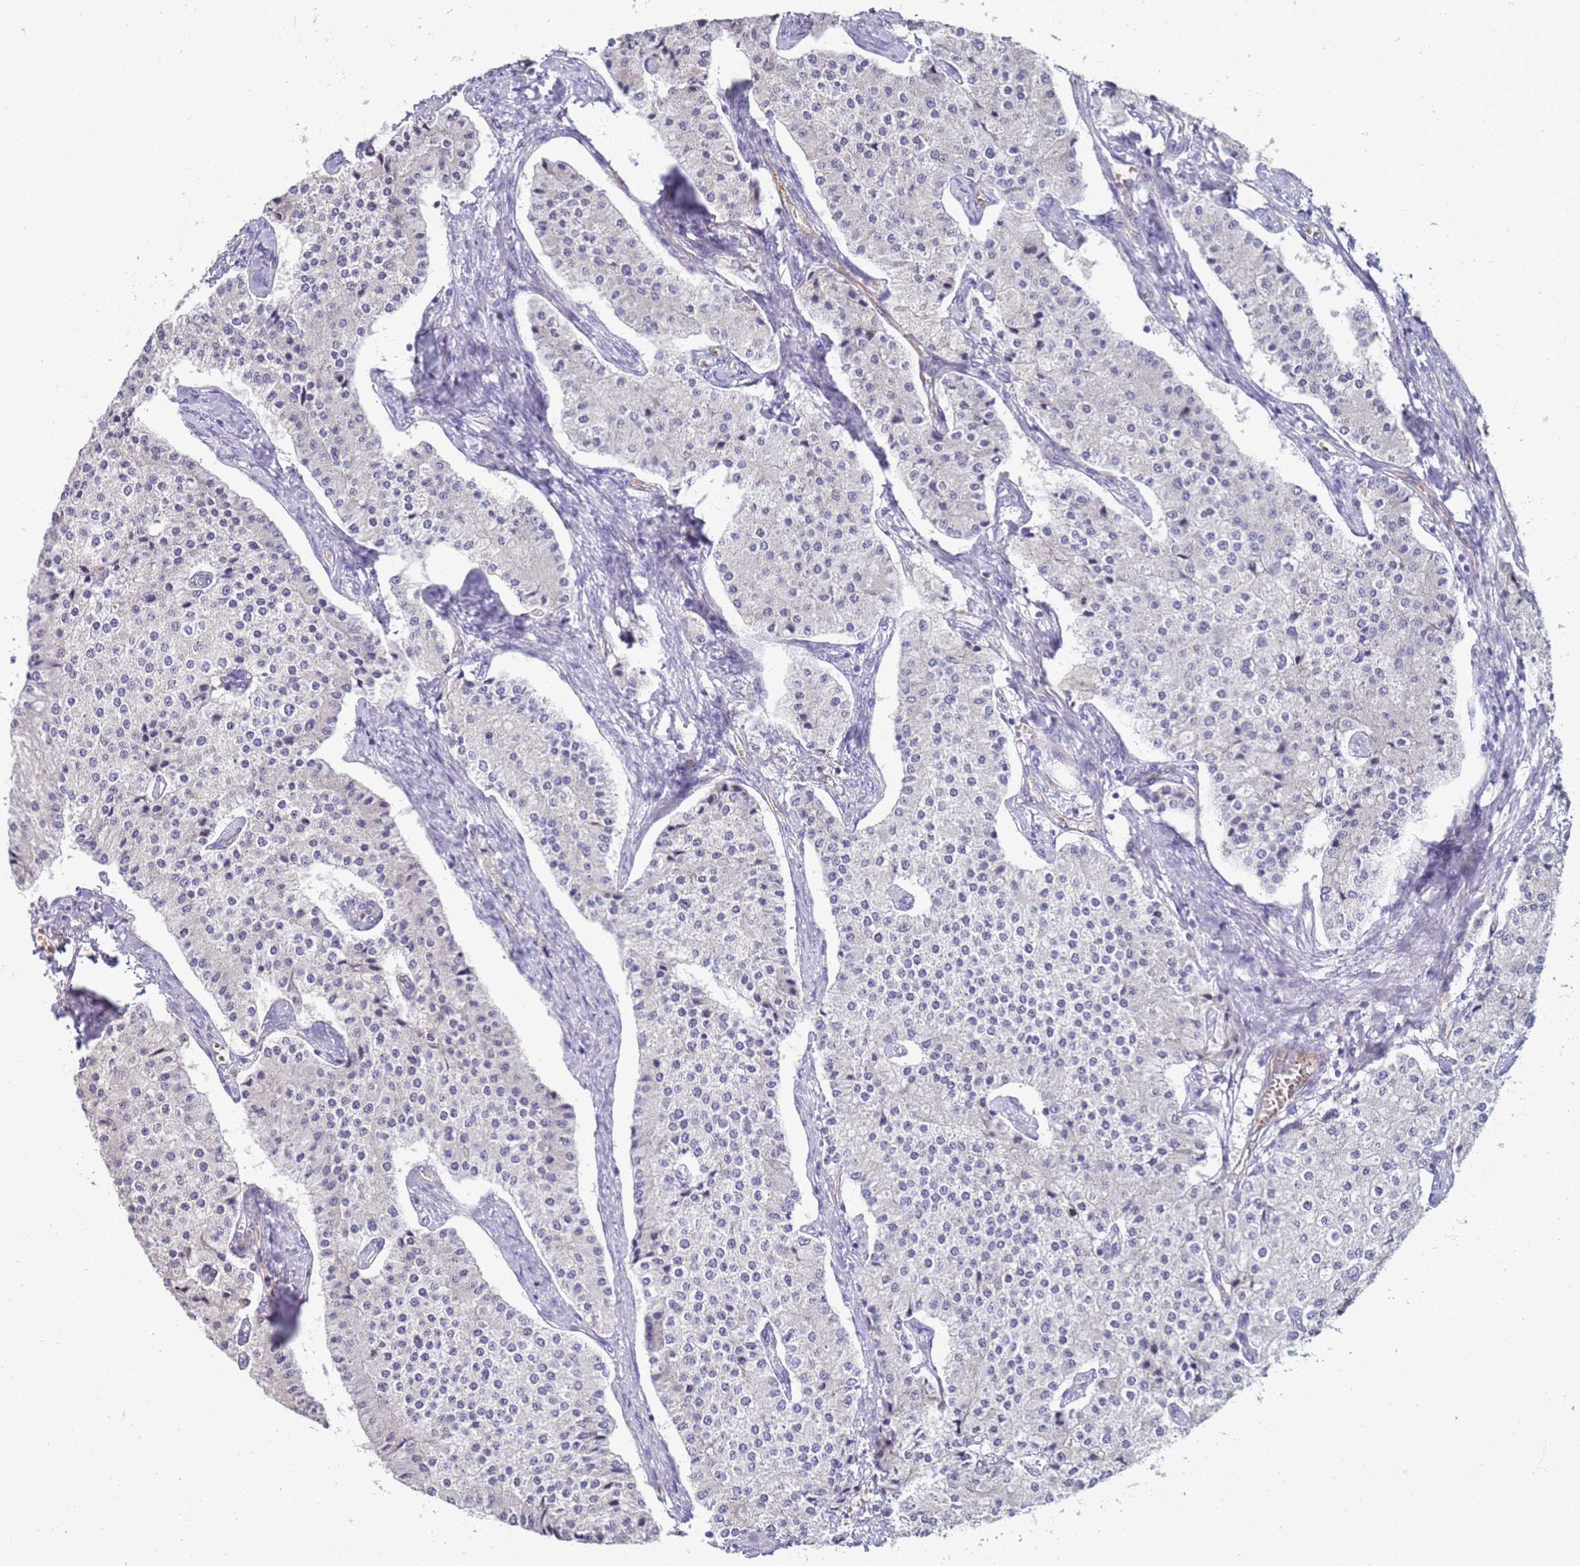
{"staining": {"intensity": "negative", "quantity": "none", "location": "none"}, "tissue": "carcinoid", "cell_type": "Tumor cells", "image_type": "cancer", "snomed": [{"axis": "morphology", "description": "Carcinoid, malignant, NOS"}, {"axis": "topography", "description": "Colon"}], "caption": "Immunohistochemistry micrograph of carcinoid stained for a protein (brown), which demonstrates no staining in tumor cells.", "gene": "NMUR2", "patient": {"sex": "female", "age": 52}}